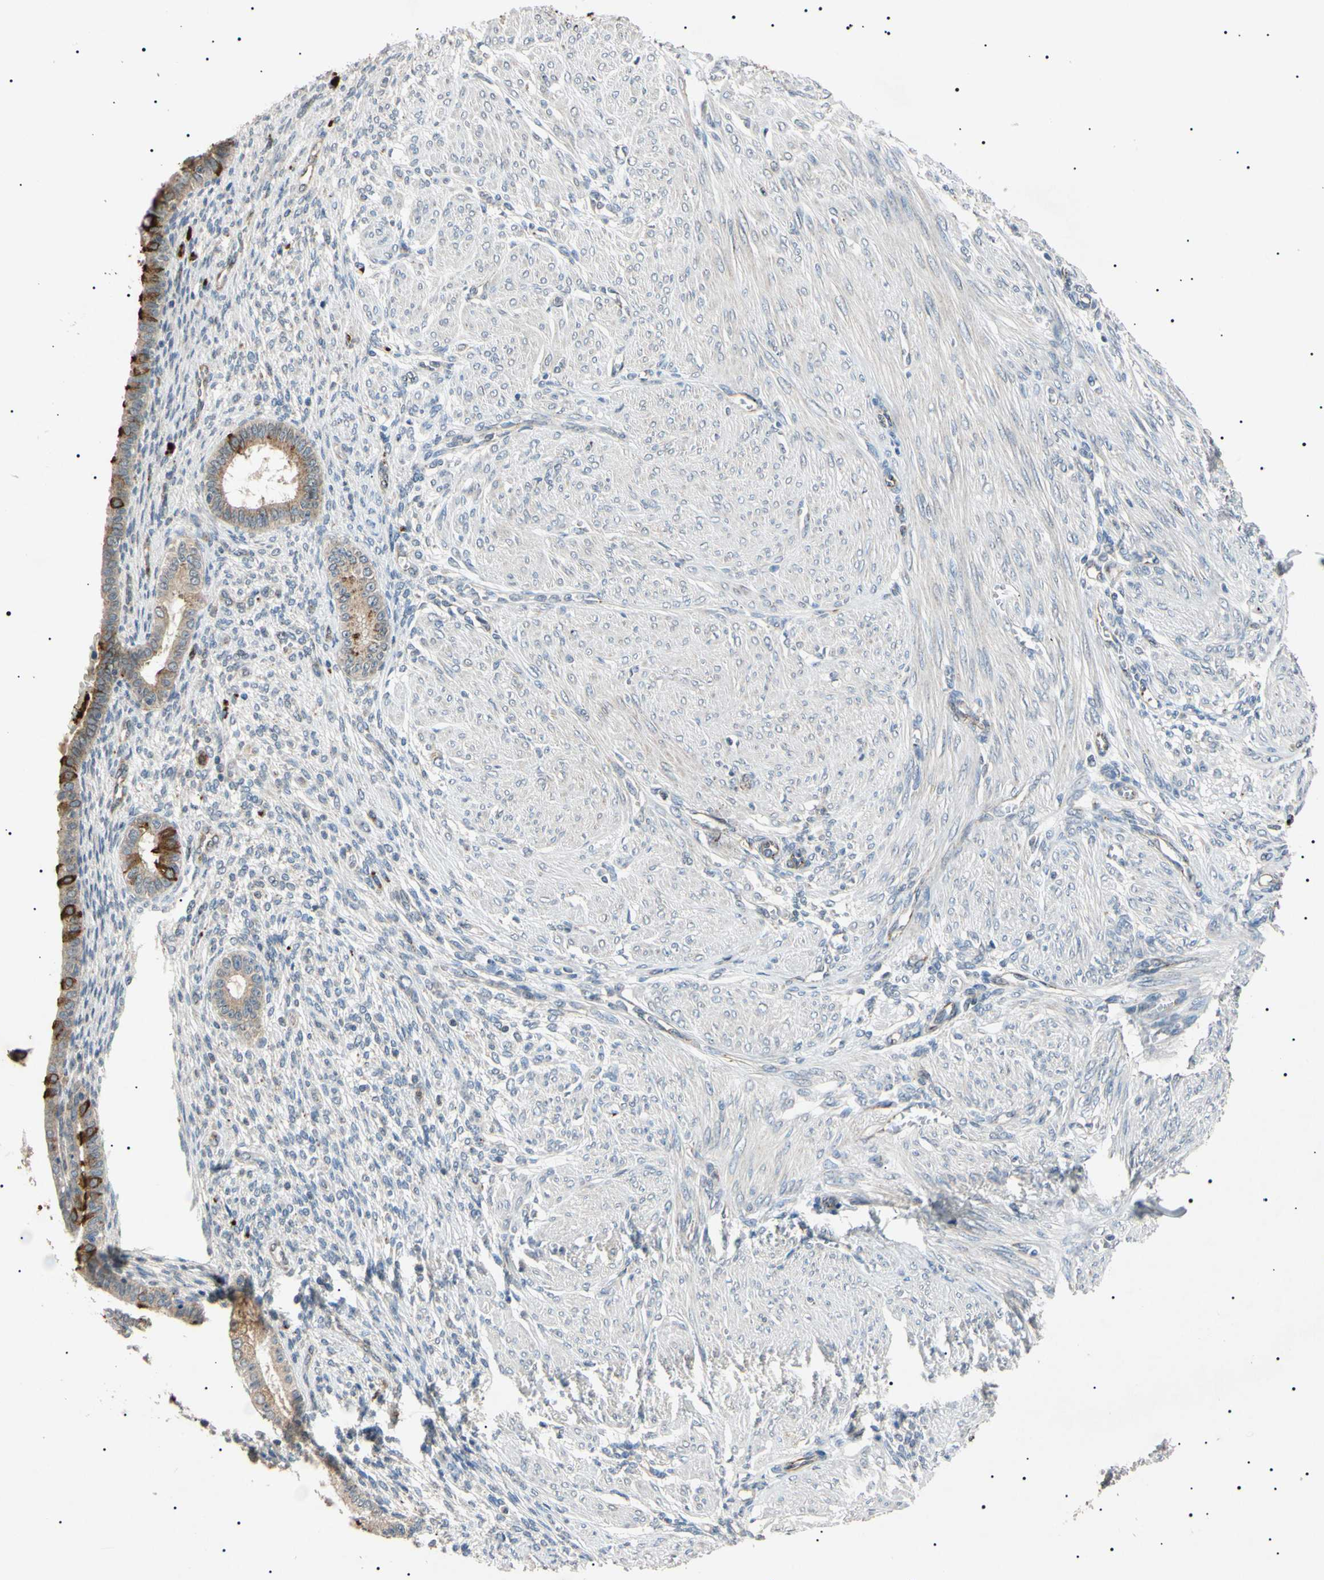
{"staining": {"intensity": "weak", "quantity": "<25%", "location": "cytoplasmic/membranous"}, "tissue": "endometrium", "cell_type": "Cells in endometrial stroma", "image_type": "normal", "snomed": [{"axis": "morphology", "description": "Normal tissue, NOS"}, {"axis": "topography", "description": "Endometrium"}], "caption": "Immunohistochemistry micrograph of benign endometrium: human endometrium stained with DAB reveals no significant protein positivity in cells in endometrial stroma.", "gene": "TUBB4A", "patient": {"sex": "female", "age": 72}}